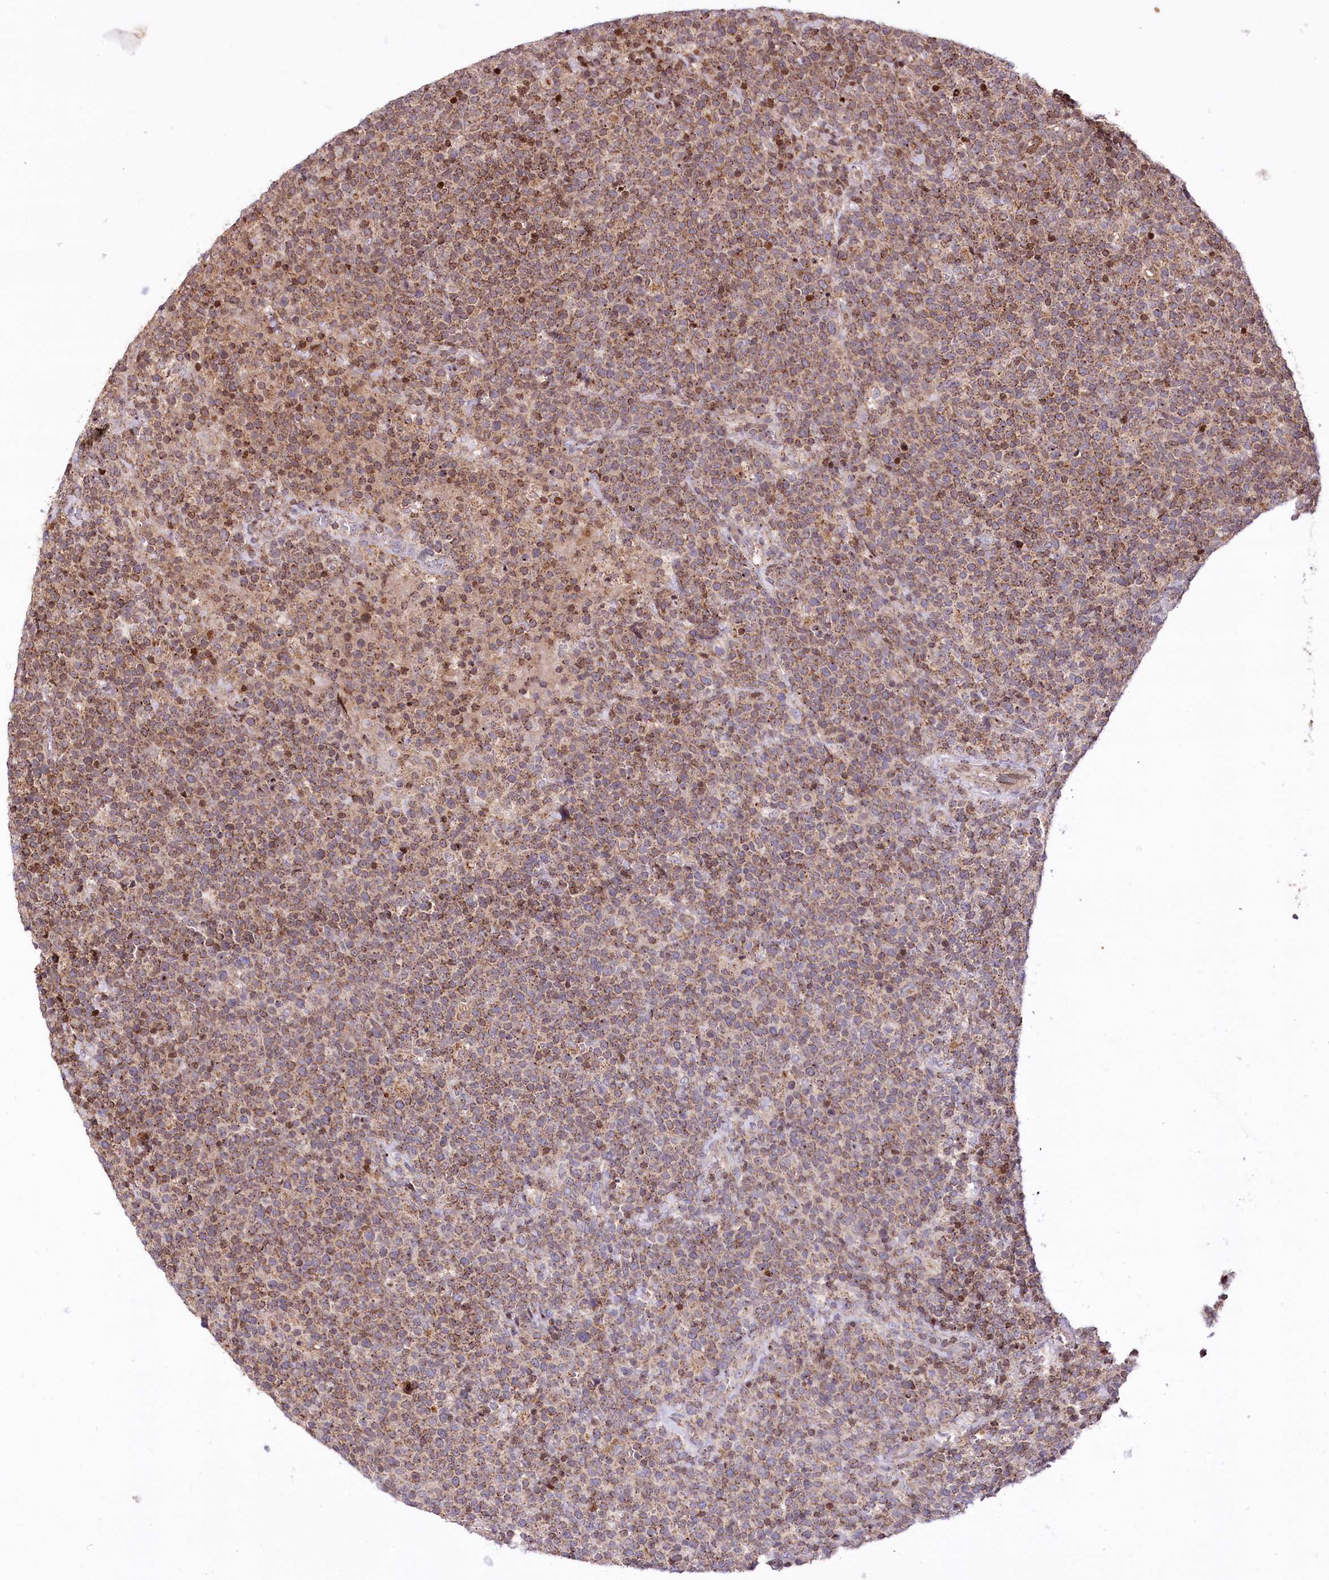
{"staining": {"intensity": "moderate", "quantity": ">75%", "location": "cytoplasmic/membranous"}, "tissue": "lymphoma", "cell_type": "Tumor cells", "image_type": "cancer", "snomed": [{"axis": "morphology", "description": "Malignant lymphoma, non-Hodgkin's type, High grade"}, {"axis": "topography", "description": "Lymph node"}], "caption": "Immunohistochemical staining of malignant lymphoma, non-Hodgkin's type (high-grade) reveals moderate cytoplasmic/membranous protein staining in about >75% of tumor cells. The protein of interest is stained brown, and the nuclei are stained in blue (DAB IHC with brightfield microscopy, high magnification).", "gene": "ZFYVE27", "patient": {"sex": "male", "age": 61}}